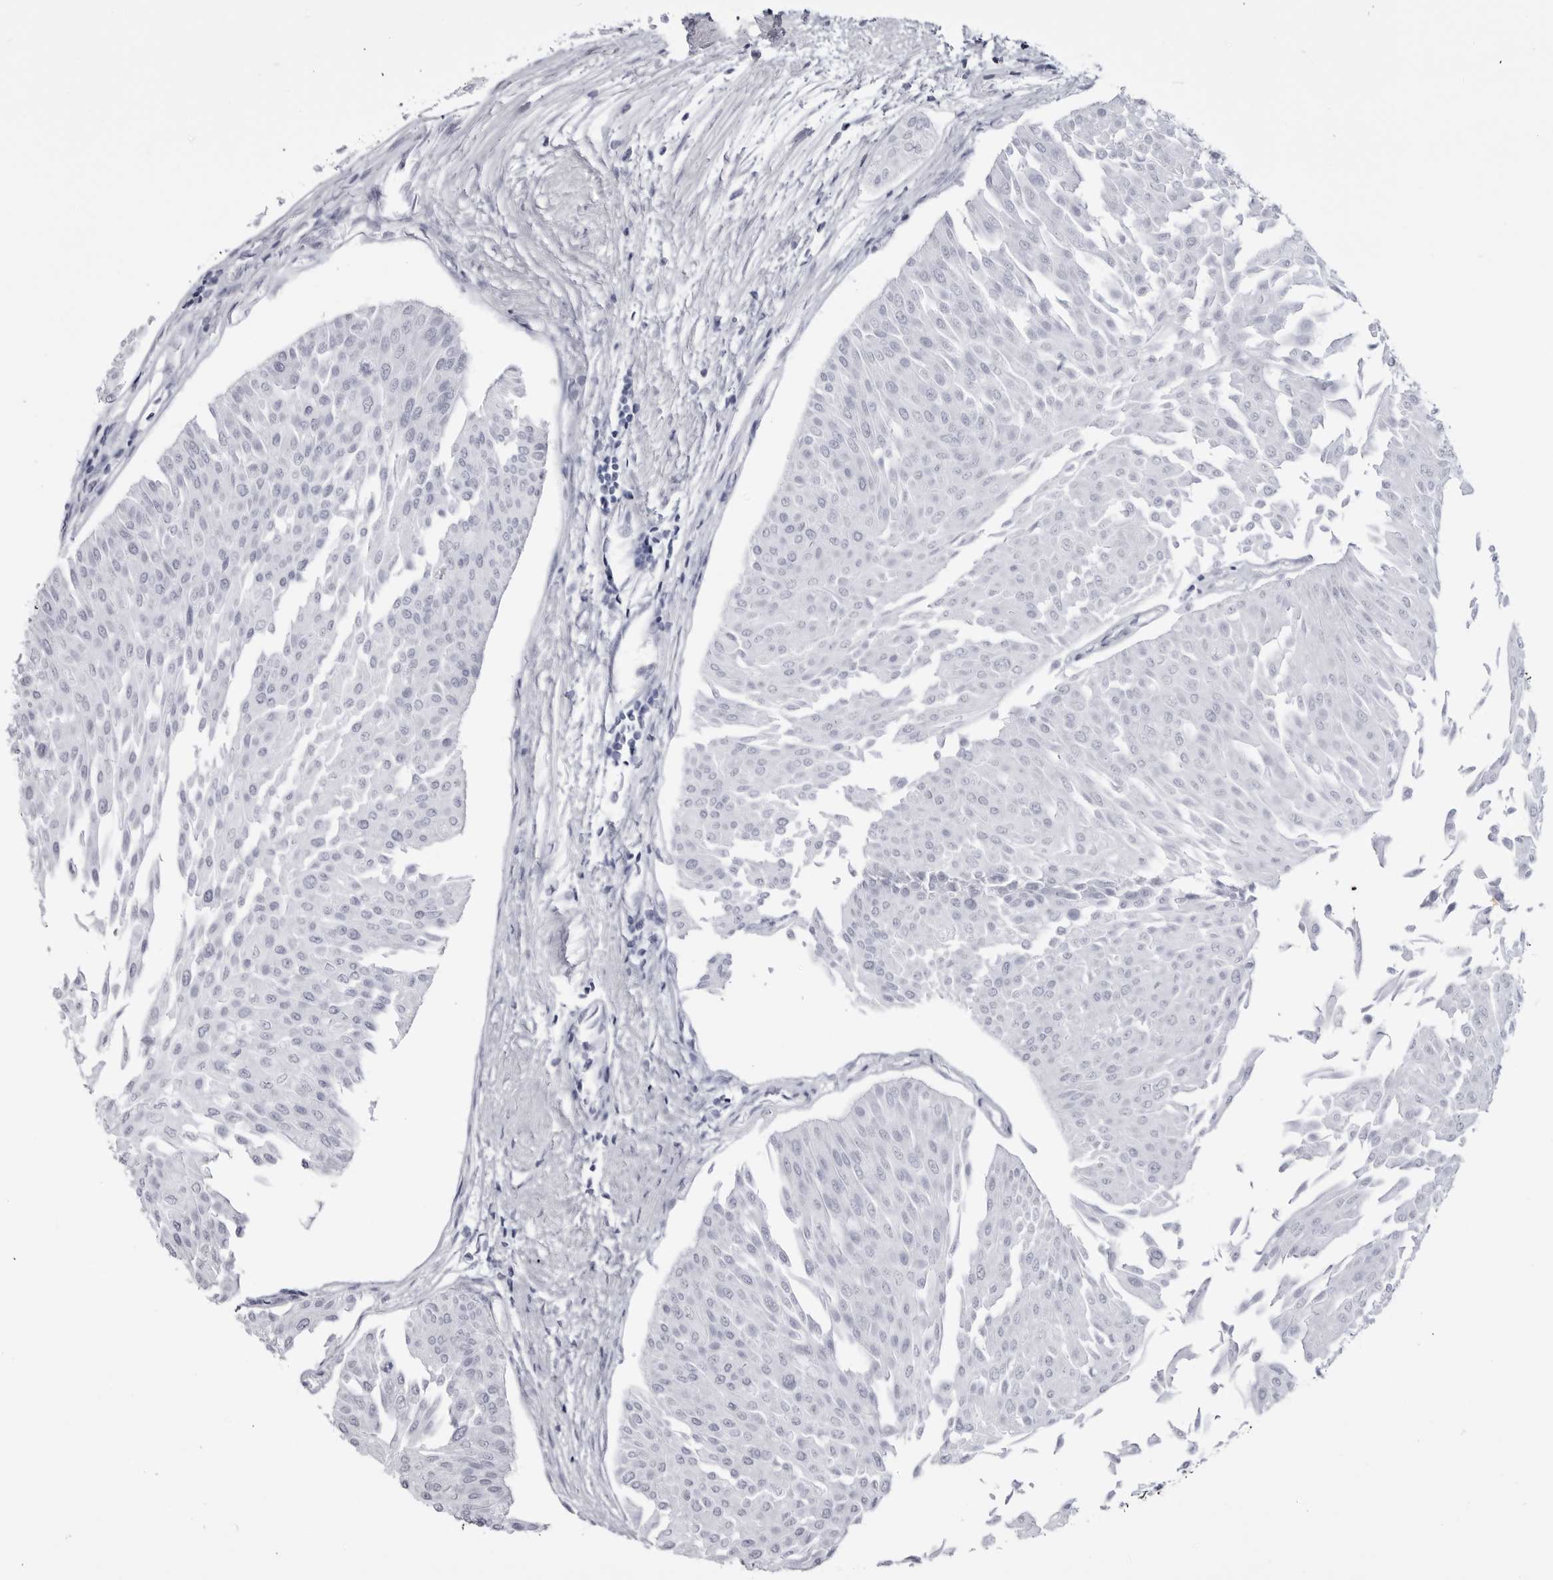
{"staining": {"intensity": "negative", "quantity": "none", "location": "none"}, "tissue": "urothelial cancer", "cell_type": "Tumor cells", "image_type": "cancer", "snomed": [{"axis": "morphology", "description": "Urothelial carcinoma, Low grade"}, {"axis": "topography", "description": "Urinary bladder"}], "caption": "Immunohistochemistry (IHC) of urothelial carcinoma (low-grade) exhibits no staining in tumor cells.", "gene": "STAP2", "patient": {"sex": "male", "age": 67}}